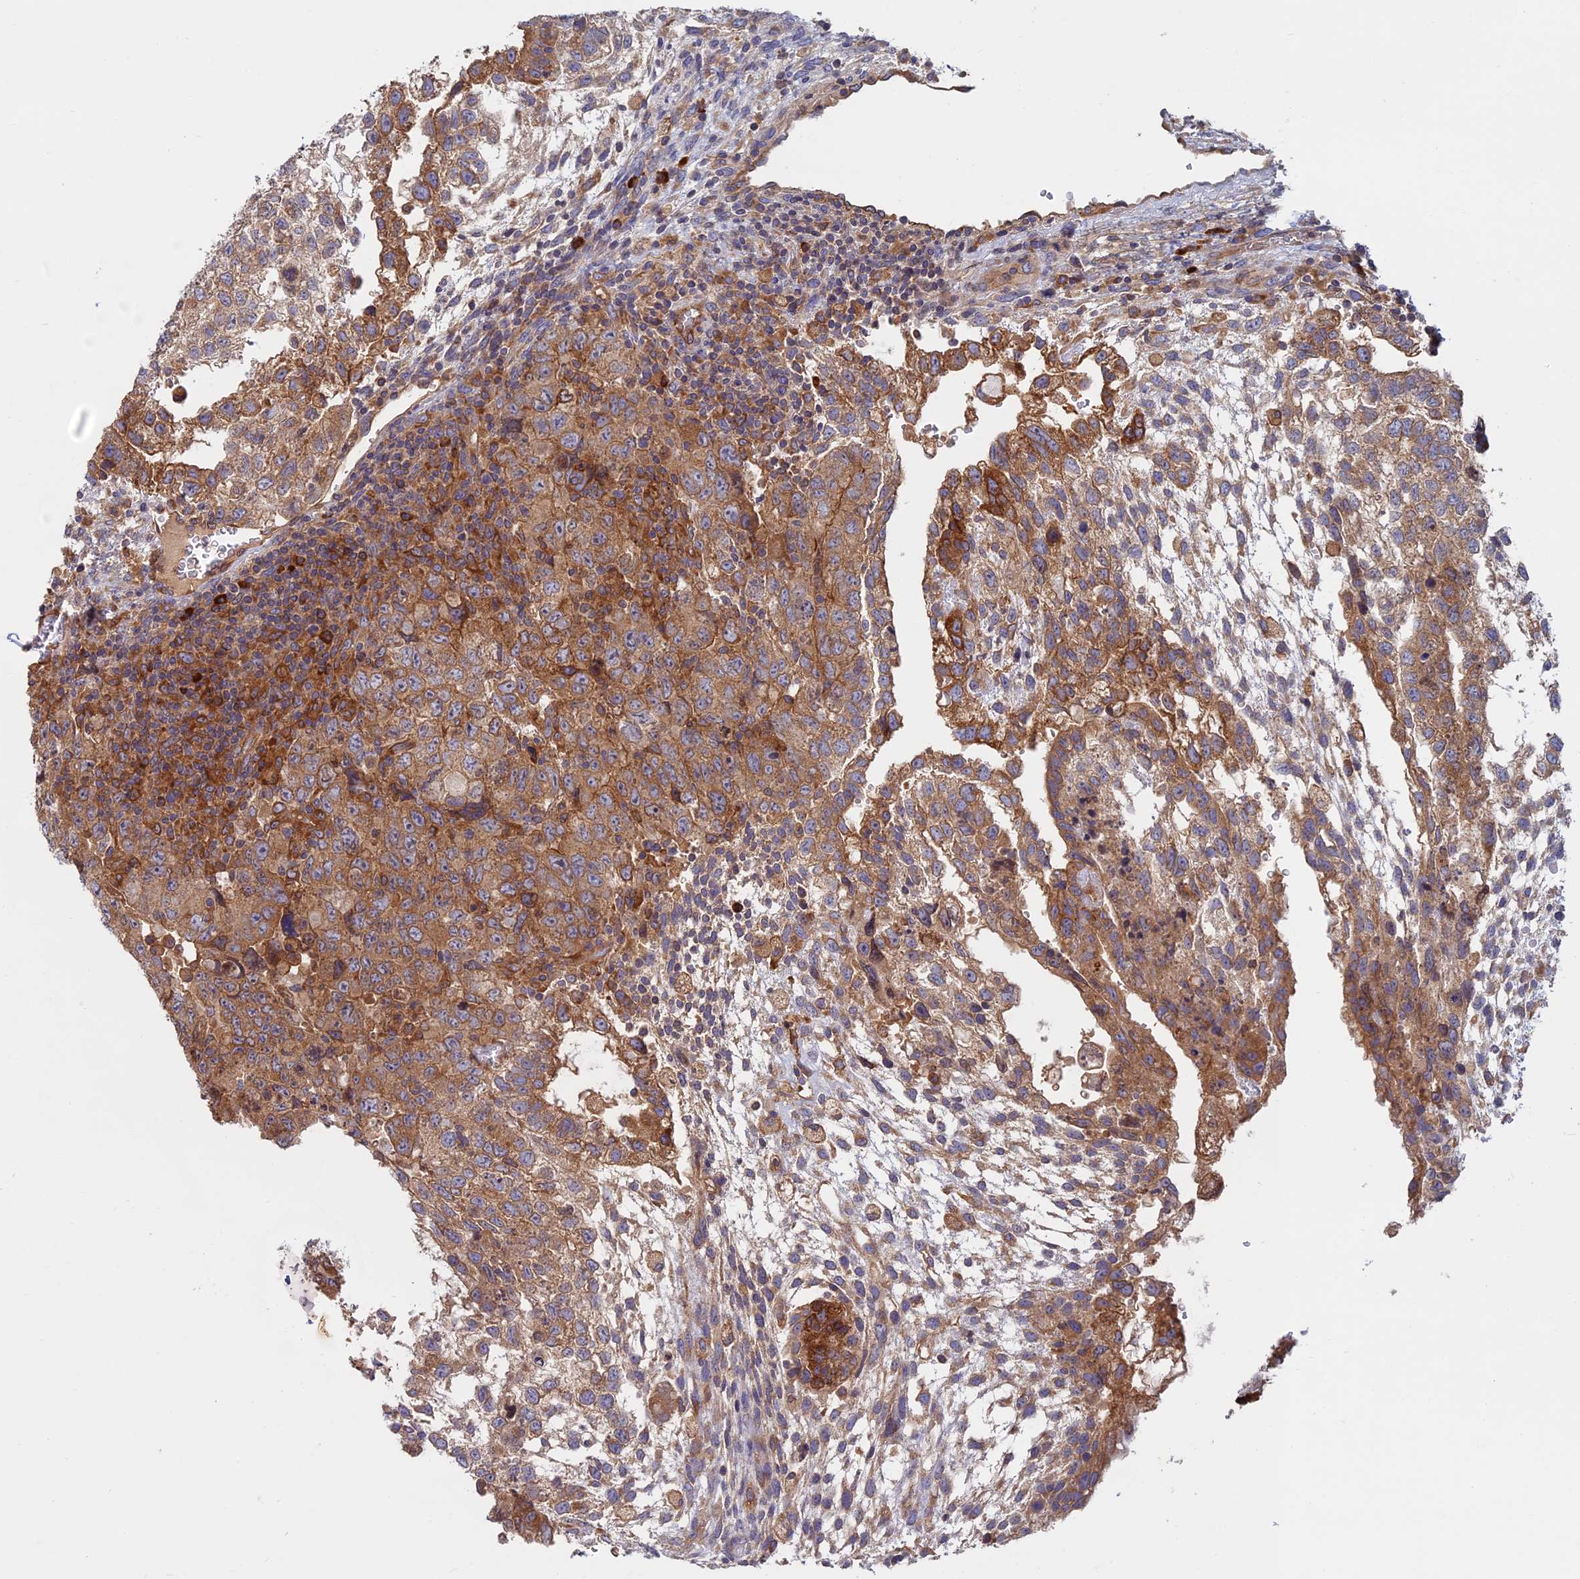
{"staining": {"intensity": "moderate", "quantity": ">75%", "location": "cytoplasmic/membranous"}, "tissue": "testis cancer", "cell_type": "Tumor cells", "image_type": "cancer", "snomed": [{"axis": "morphology", "description": "Normal tissue, NOS"}, {"axis": "morphology", "description": "Carcinoma, Embryonal, NOS"}, {"axis": "topography", "description": "Testis"}], "caption": "Testis embryonal carcinoma stained with a brown dye displays moderate cytoplasmic/membranous positive positivity in about >75% of tumor cells.", "gene": "TMEM208", "patient": {"sex": "male", "age": 36}}